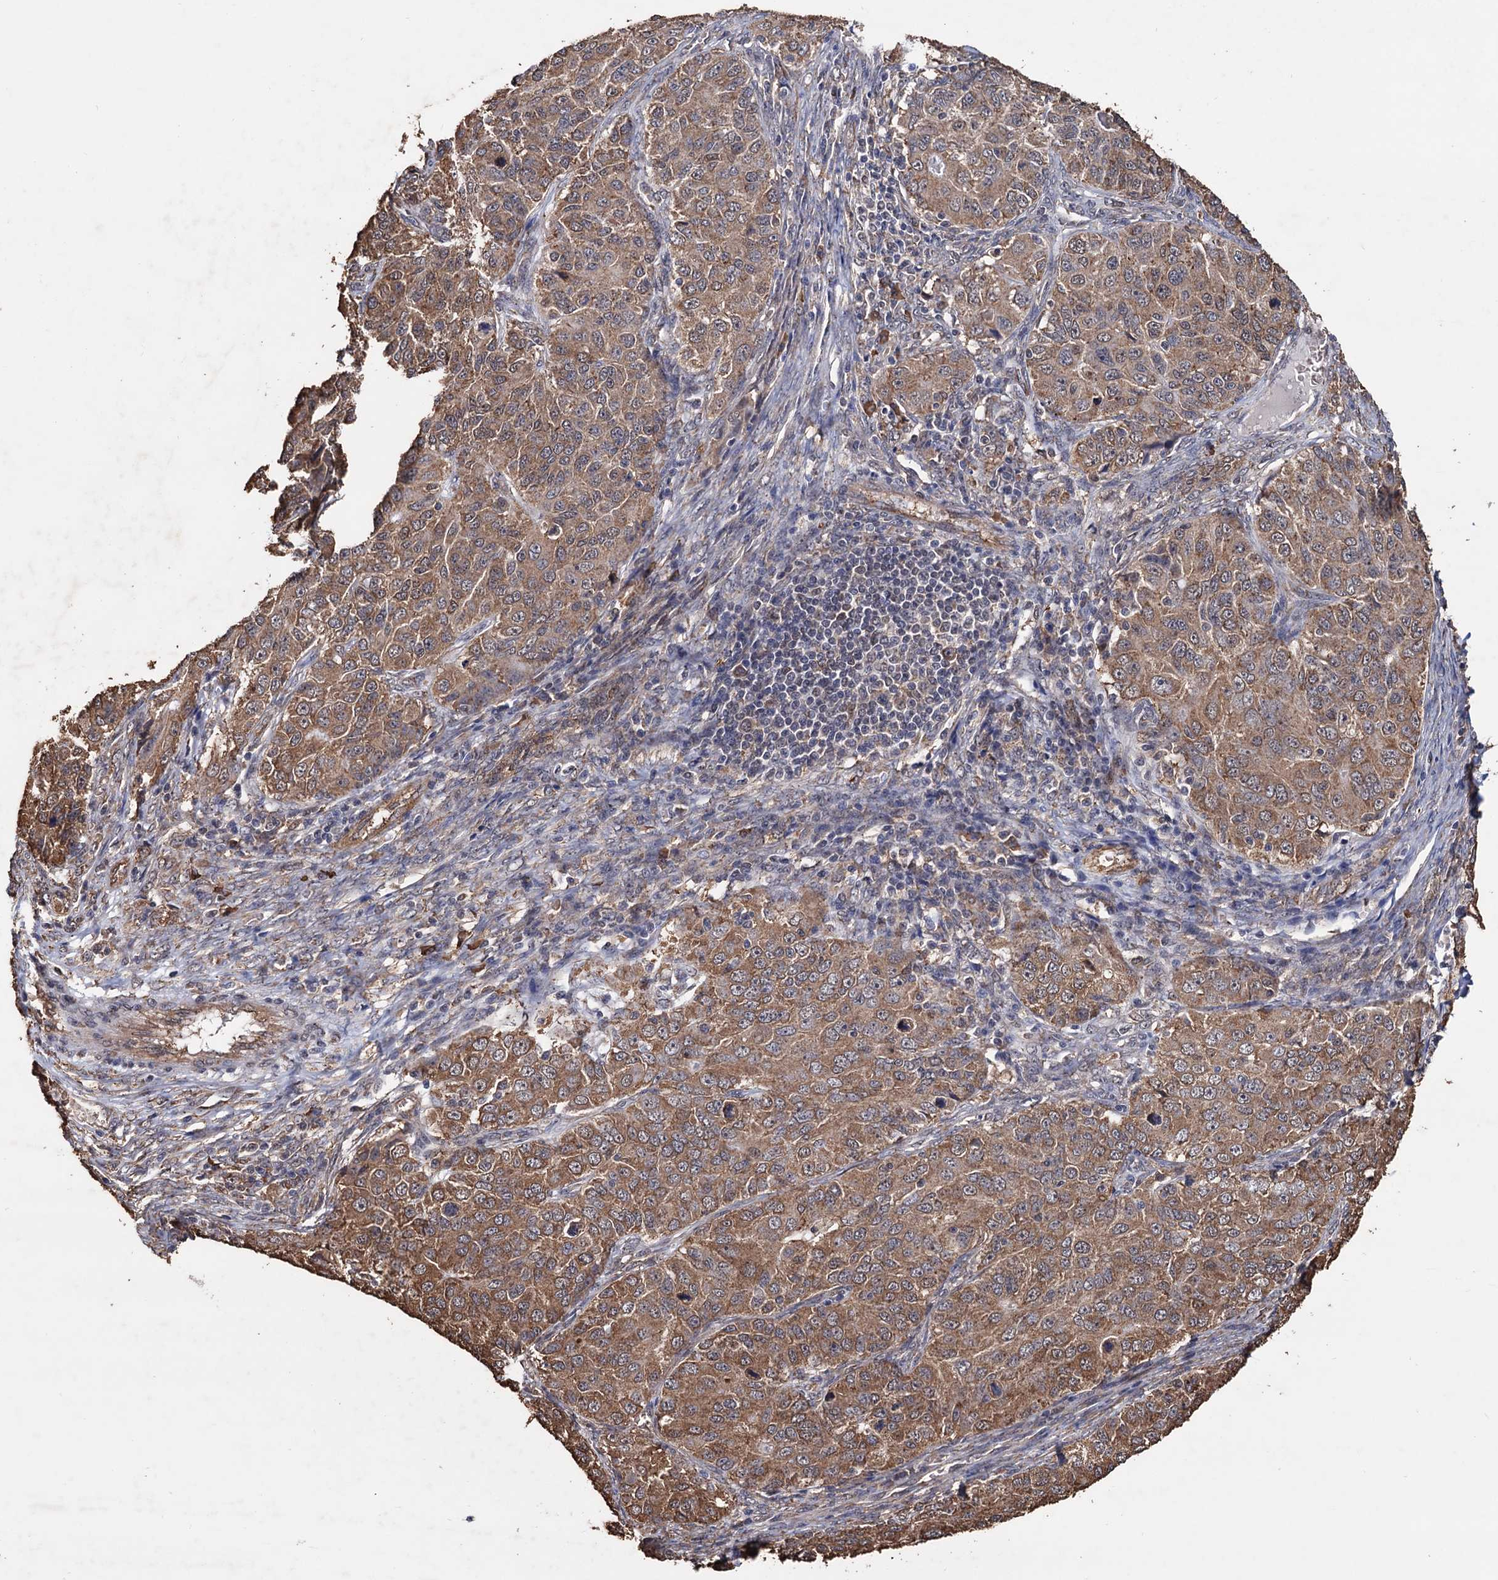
{"staining": {"intensity": "moderate", "quantity": ">75%", "location": "cytoplasmic/membranous"}, "tissue": "ovarian cancer", "cell_type": "Tumor cells", "image_type": "cancer", "snomed": [{"axis": "morphology", "description": "Carcinoma, endometroid"}, {"axis": "topography", "description": "Ovary"}], "caption": "Approximately >75% of tumor cells in human ovarian cancer (endometroid carcinoma) demonstrate moderate cytoplasmic/membranous protein expression as visualized by brown immunohistochemical staining.", "gene": "TBC1D12", "patient": {"sex": "female", "age": 51}}